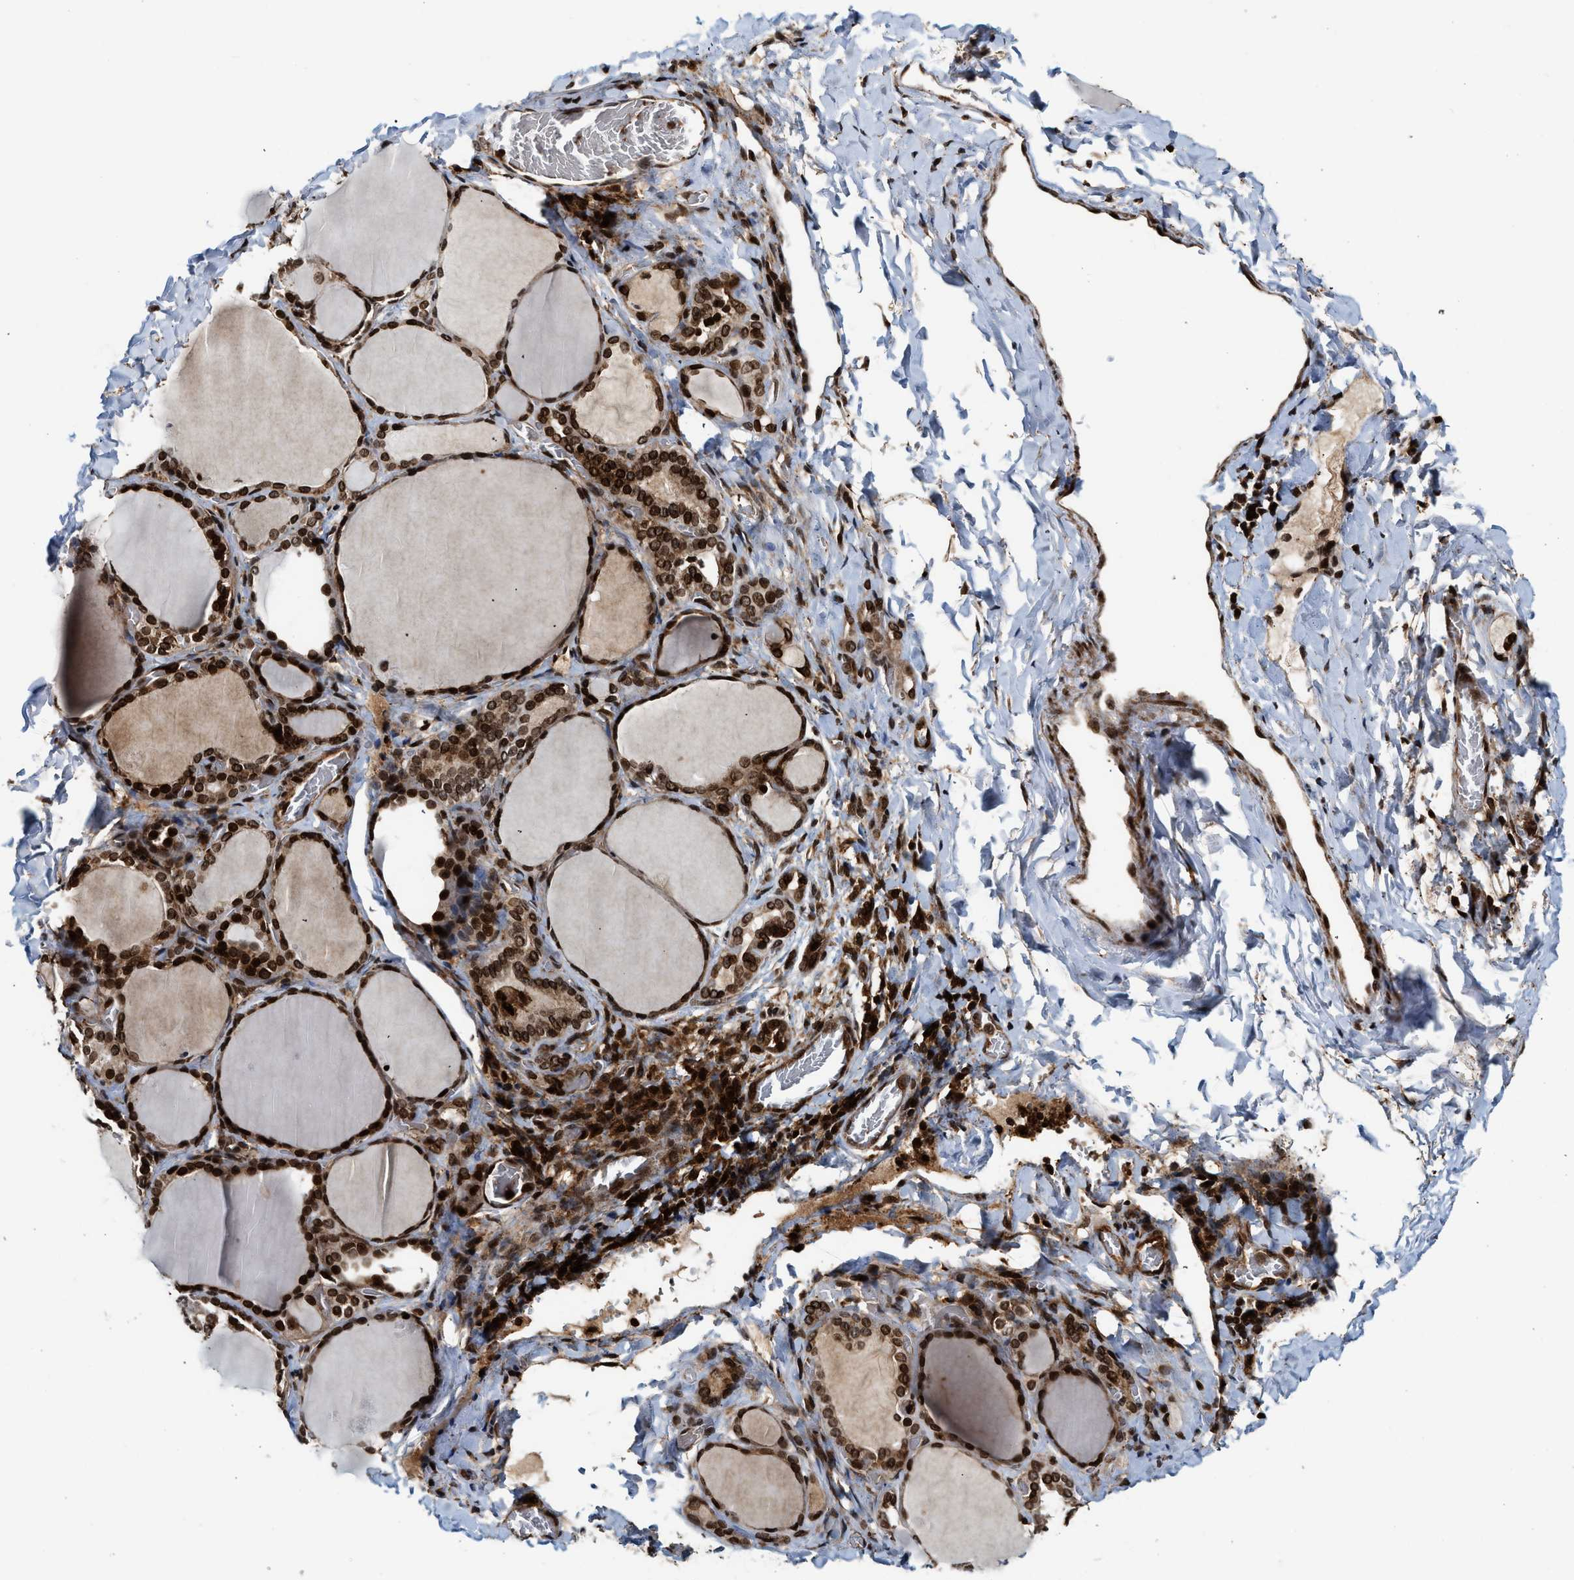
{"staining": {"intensity": "strong", "quantity": ">75%", "location": "nuclear"}, "tissue": "thyroid gland", "cell_type": "Glandular cells", "image_type": "normal", "snomed": [{"axis": "morphology", "description": "Normal tissue, NOS"}, {"axis": "morphology", "description": "Papillary adenocarcinoma, NOS"}, {"axis": "topography", "description": "Thyroid gland"}], "caption": "A brown stain labels strong nuclear expression of a protein in glandular cells of unremarkable human thyroid gland. The protein of interest is shown in brown color, while the nuclei are stained blue.", "gene": "MDM2", "patient": {"sex": "female", "age": 30}}